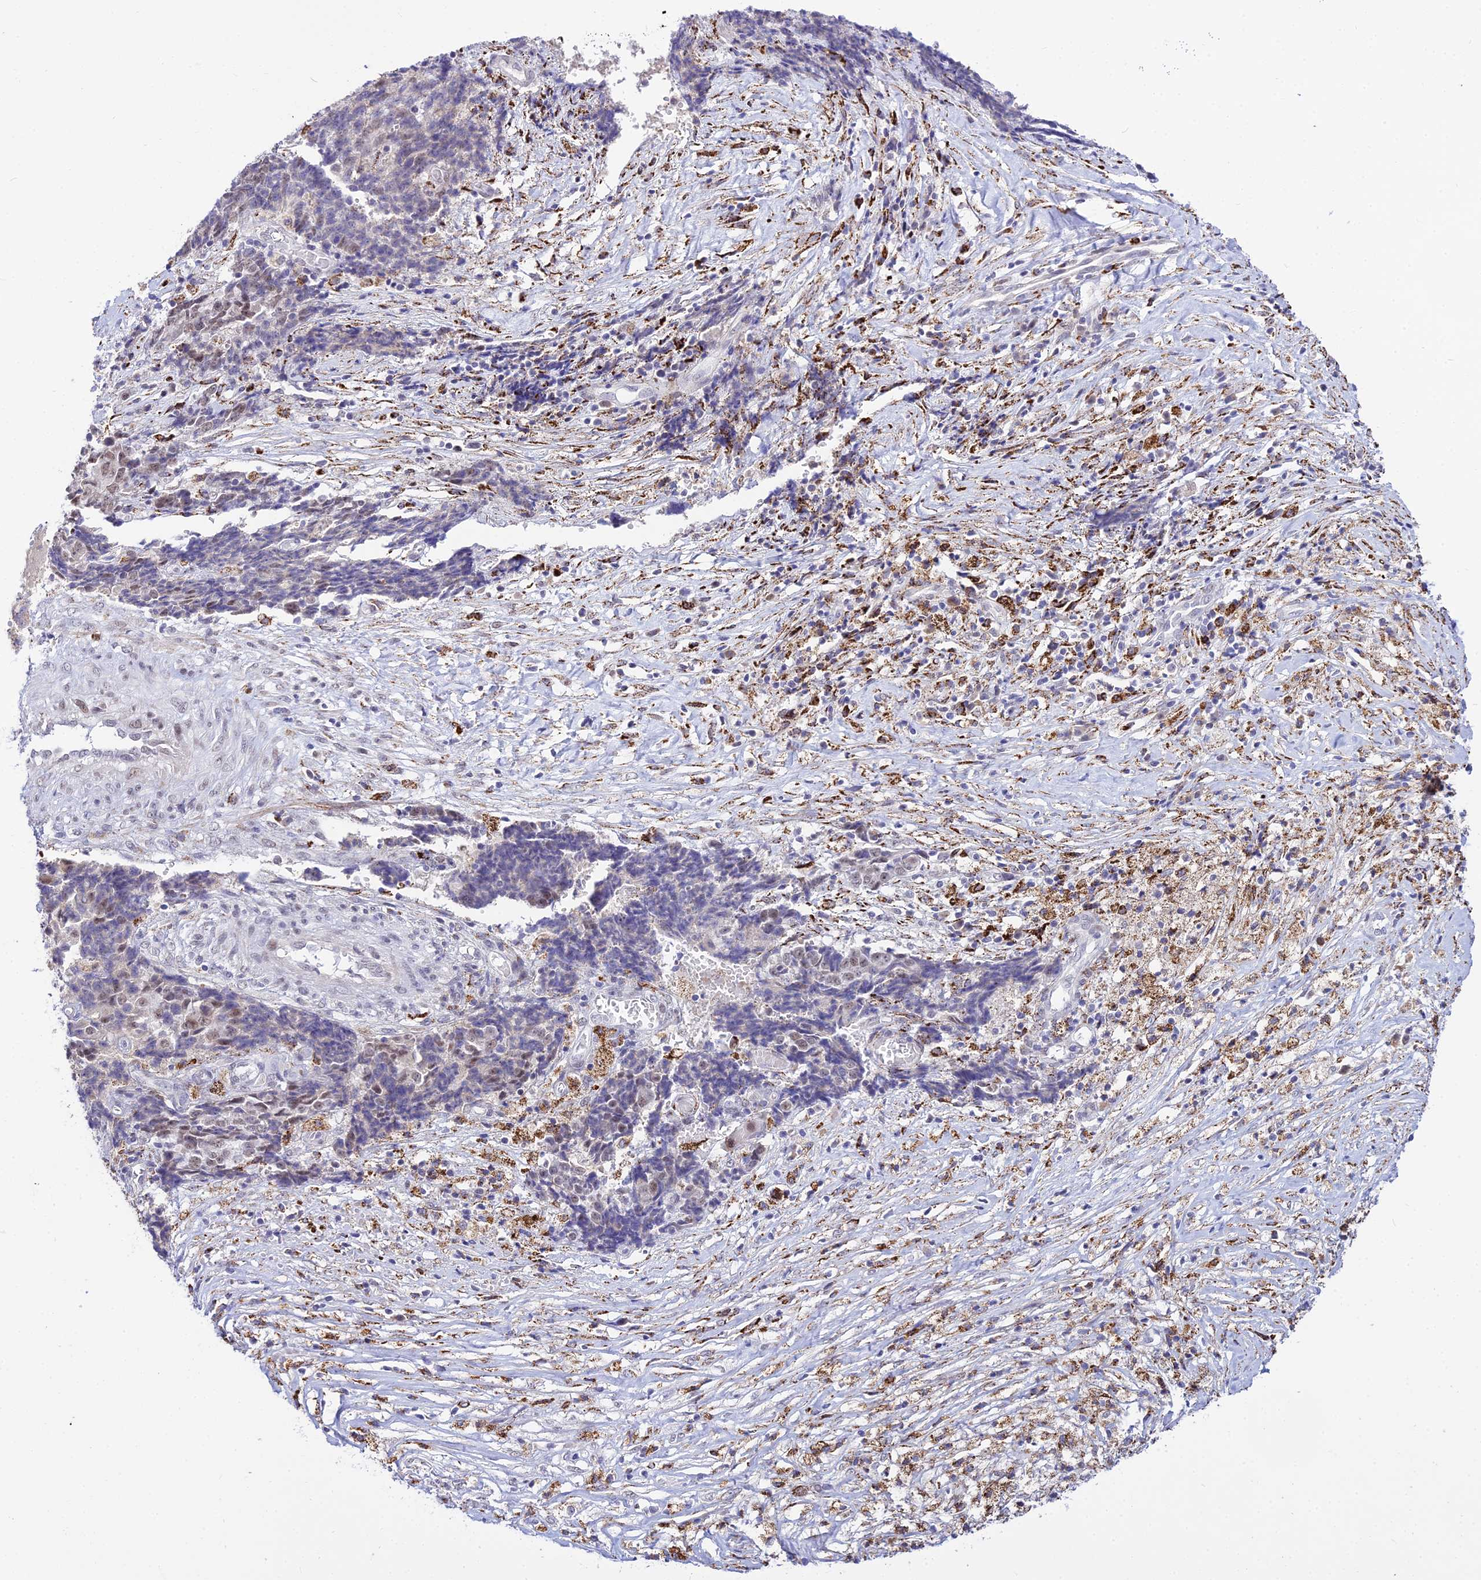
{"staining": {"intensity": "weak", "quantity": "<25%", "location": "nuclear"}, "tissue": "ovarian cancer", "cell_type": "Tumor cells", "image_type": "cancer", "snomed": [{"axis": "morphology", "description": "Carcinoma, endometroid"}, {"axis": "topography", "description": "Ovary"}], "caption": "IHC of human endometroid carcinoma (ovarian) shows no positivity in tumor cells.", "gene": "C6orf163", "patient": {"sex": "female", "age": 42}}